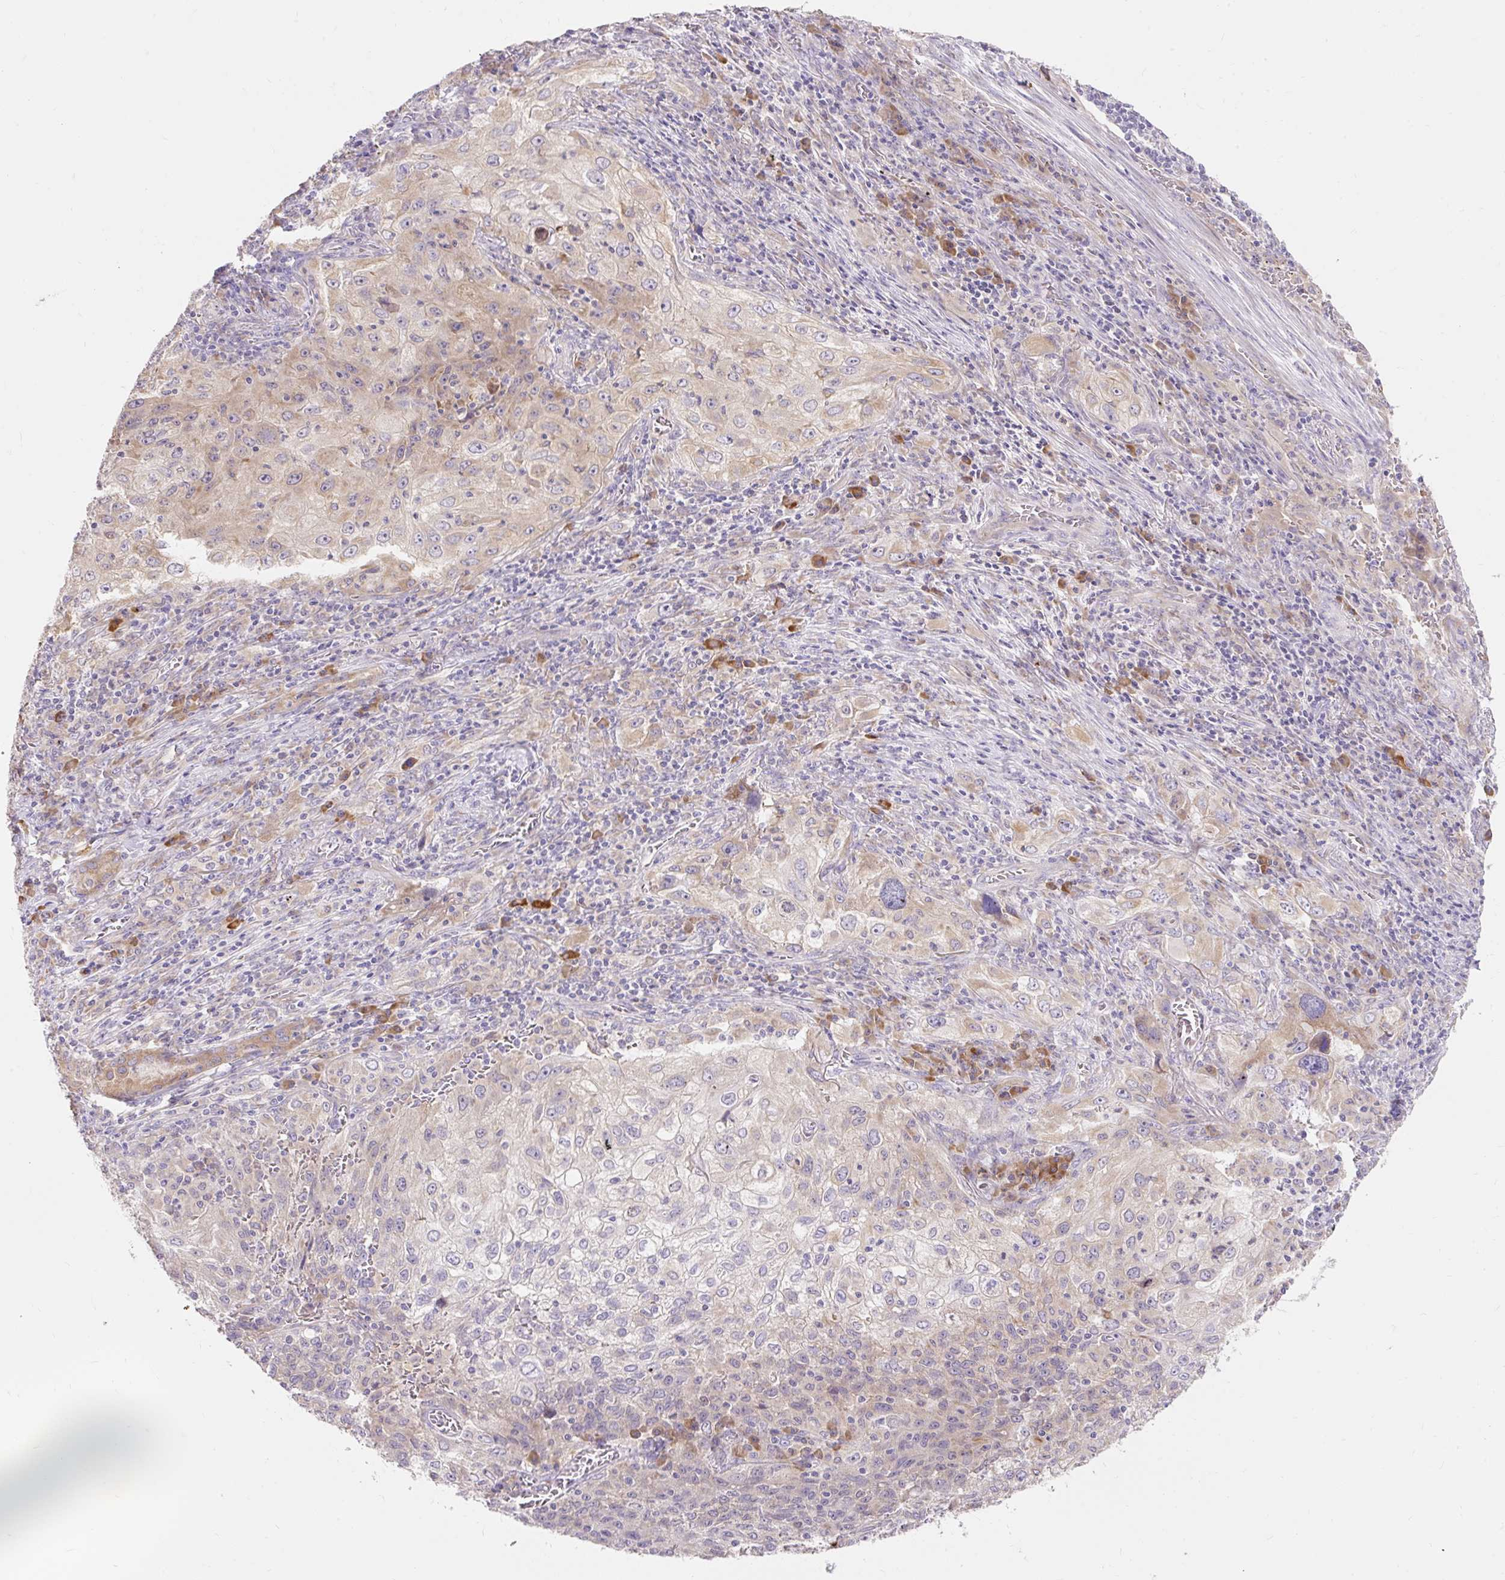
{"staining": {"intensity": "weak", "quantity": "<25%", "location": "cytoplasmic/membranous"}, "tissue": "lung cancer", "cell_type": "Tumor cells", "image_type": "cancer", "snomed": [{"axis": "morphology", "description": "Squamous cell carcinoma, NOS"}, {"axis": "topography", "description": "Lung"}], "caption": "IHC photomicrograph of neoplastic tissue: human squamous cell carcinoma (lung) stained with DAB exhibits no significant protein staining in tumor cells. The staining is performed using DAB (3,3'-diaminobenzidine) brown chromogen with nuclei counter-stained in using hematoxylin.", "gene": "SEC63", "patient": {"sex": "female", "age": 69}}